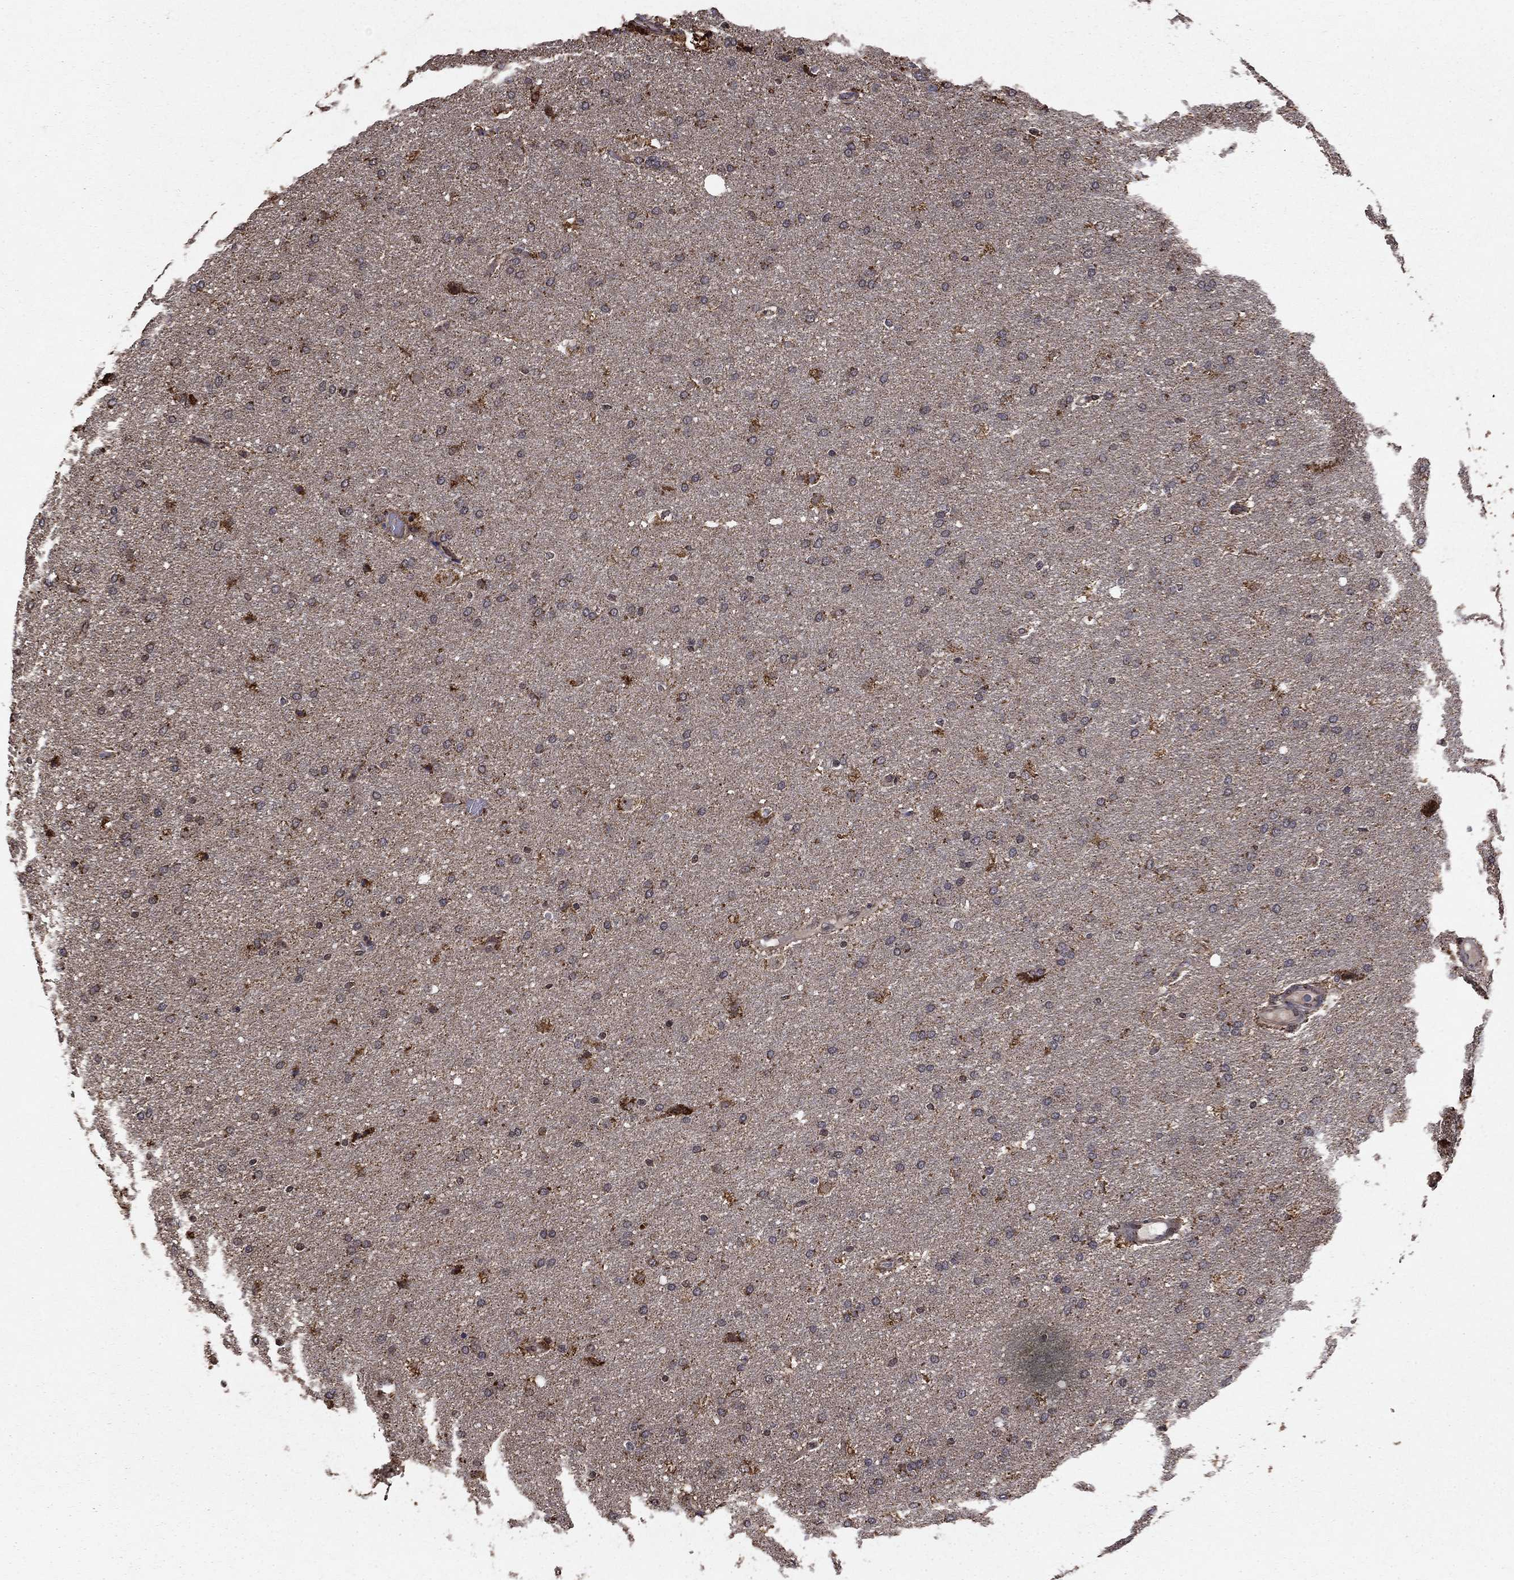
{"staining": {"intensity": "moderate", "quantity": "<25%", "location": "cytoplasmic/membranous"}, "tissue": "glioma", "cell_type": "Tumor cells", "image_type": "cancer", "snomed": [{"axis": "morphology", "description": "Glioma, malignant, Low grade"}, {"axis": "topography", "description": "Brain"}], "caption": "IHC (DAB) staining of malignant low-grade glioma reveals moderate cytoplasmic/membranous protein expression in about <25% of tumor cells.", "gene": "ACOT13", "patient": {"sex": "female", "age": 37}}